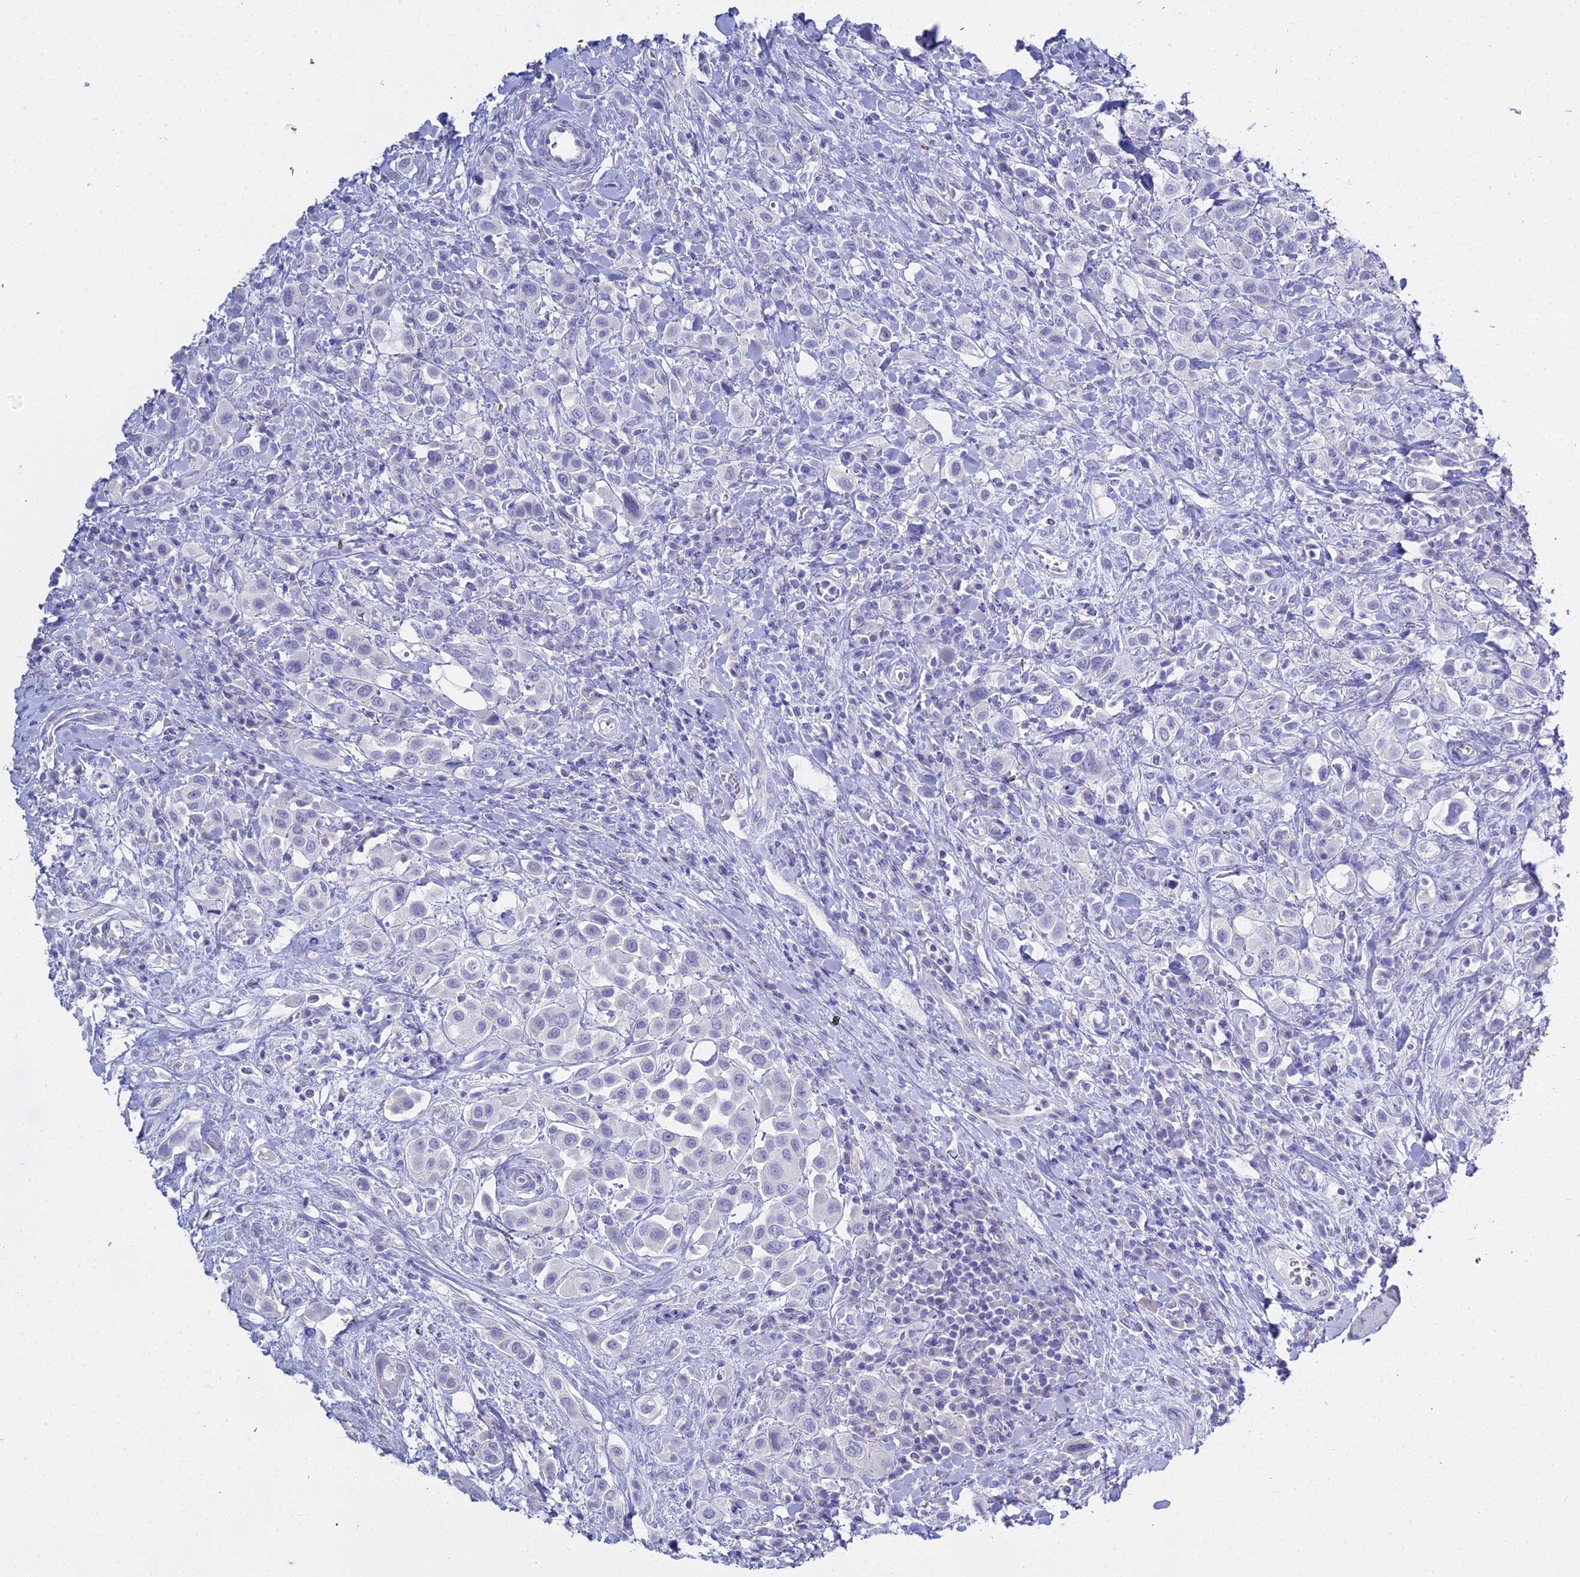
{"staining": {"intensity": "negative", "quantity": "none", "location": "none"}, "tissue": "urothelial cancer", "cell_type": "Tumor cells", "image_type": "cancer", "snomed": [{"axis": "morphology", "description": "Urothelial carcinoma, High grade"}, {"axis": "topography", "description": "Urinary bladder"}], "caption": "Urothelial cancer was stained to show a protein in brown. There is no significant staining in tumor cells.", "gene": "S100A7", "patient": {"sex": "male", "age": 50}}